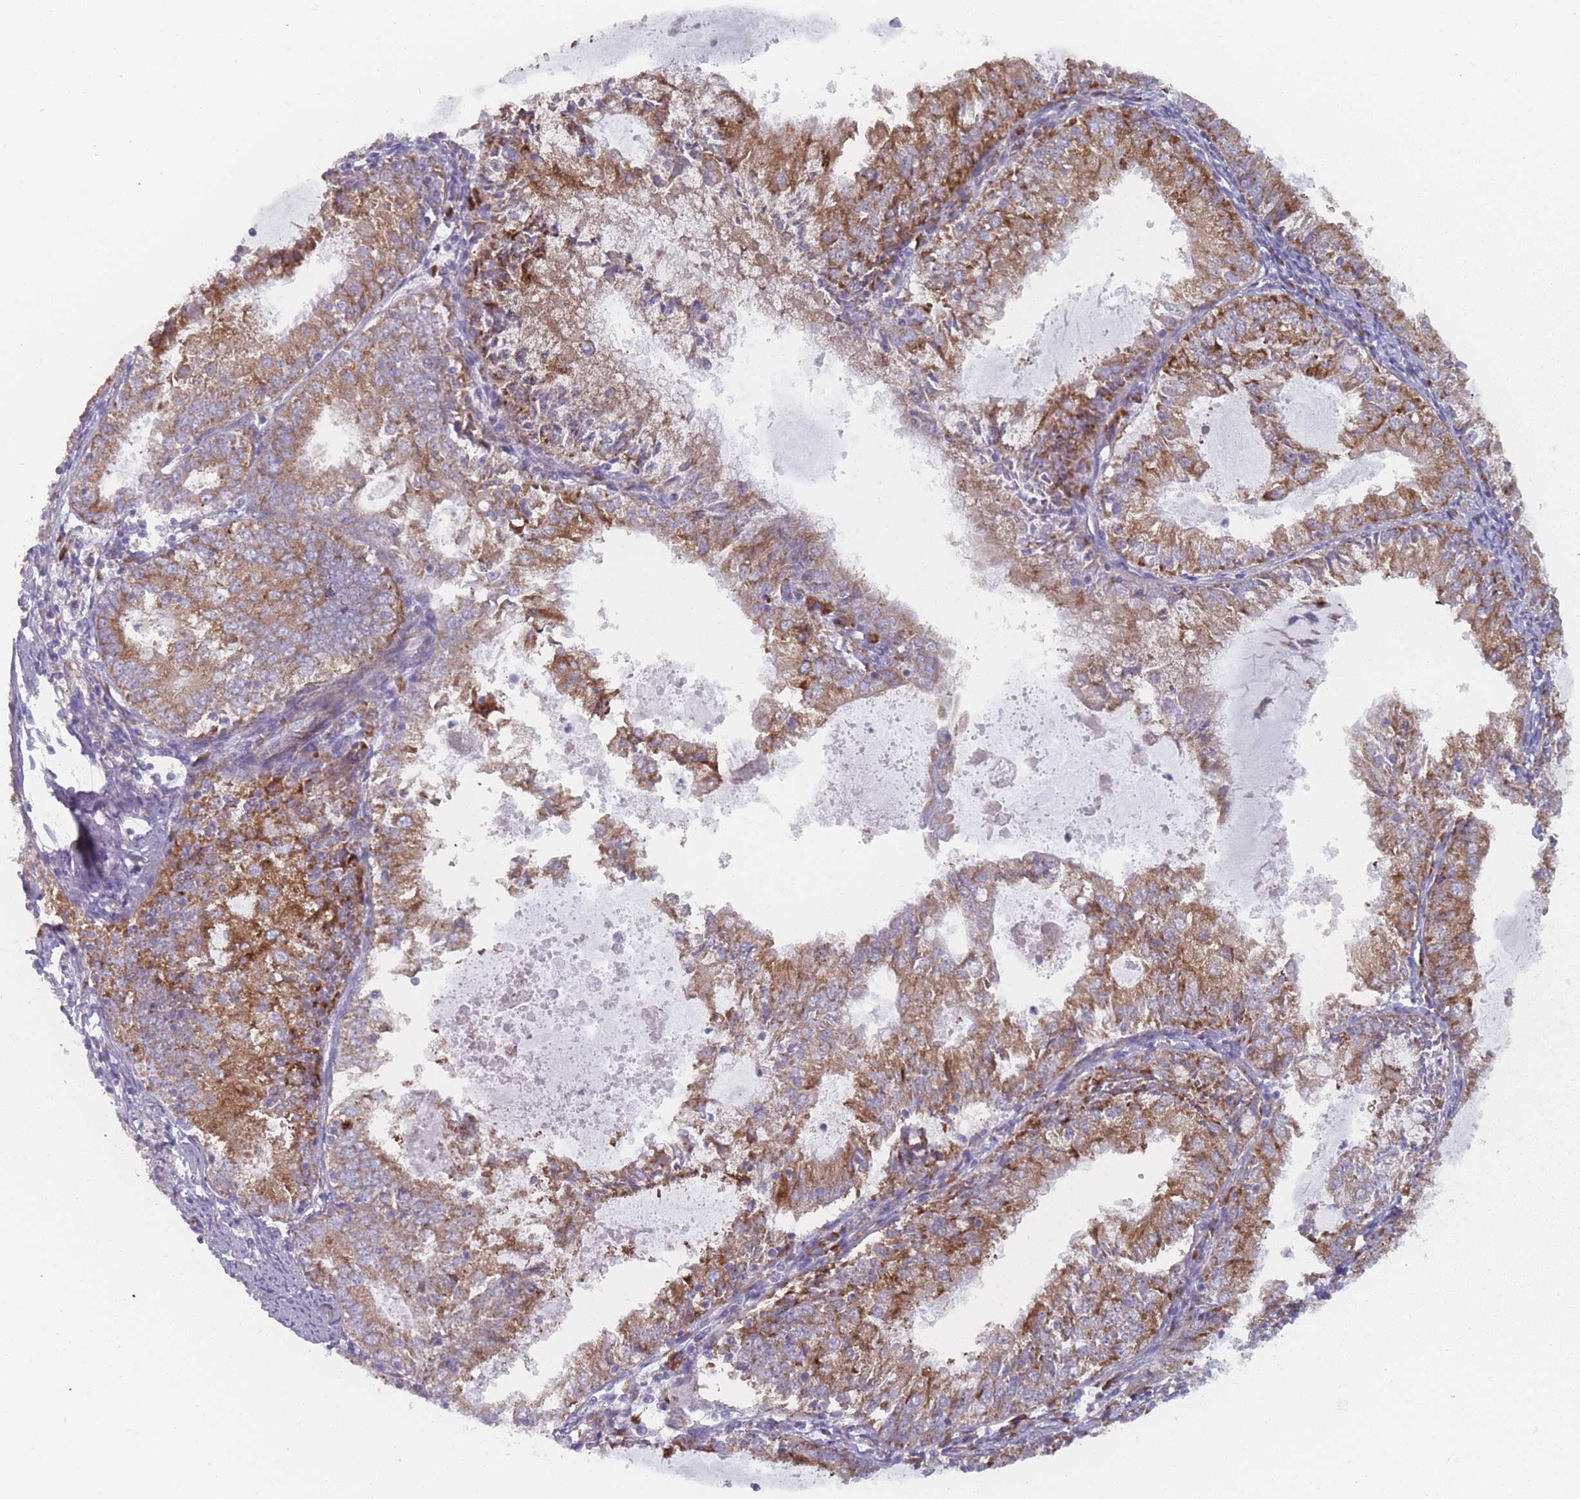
{"staining": {"intensity": "moderate", "quantity": ">75%", "location": "cytoplasmic/membranous"}, "tissue": "endometrial cancer", "cell_type": "Tumor cells", "image_type": "cancer", "snomed": [{"axis": "morphology", "description": "Adenocarcinoma, NOS"}, {"axis": "topography", "description": "Endometrium"}], "caption": "This histopathology image demonstrates immunohistochemistry staining of human endometrial adenocarcinoma, with medium moderate cytoplasmic/membranous staining in approximately >75% of tumor cells.", "gene": "CACNG5", "patient": {"sex": "female", "age": 57}}